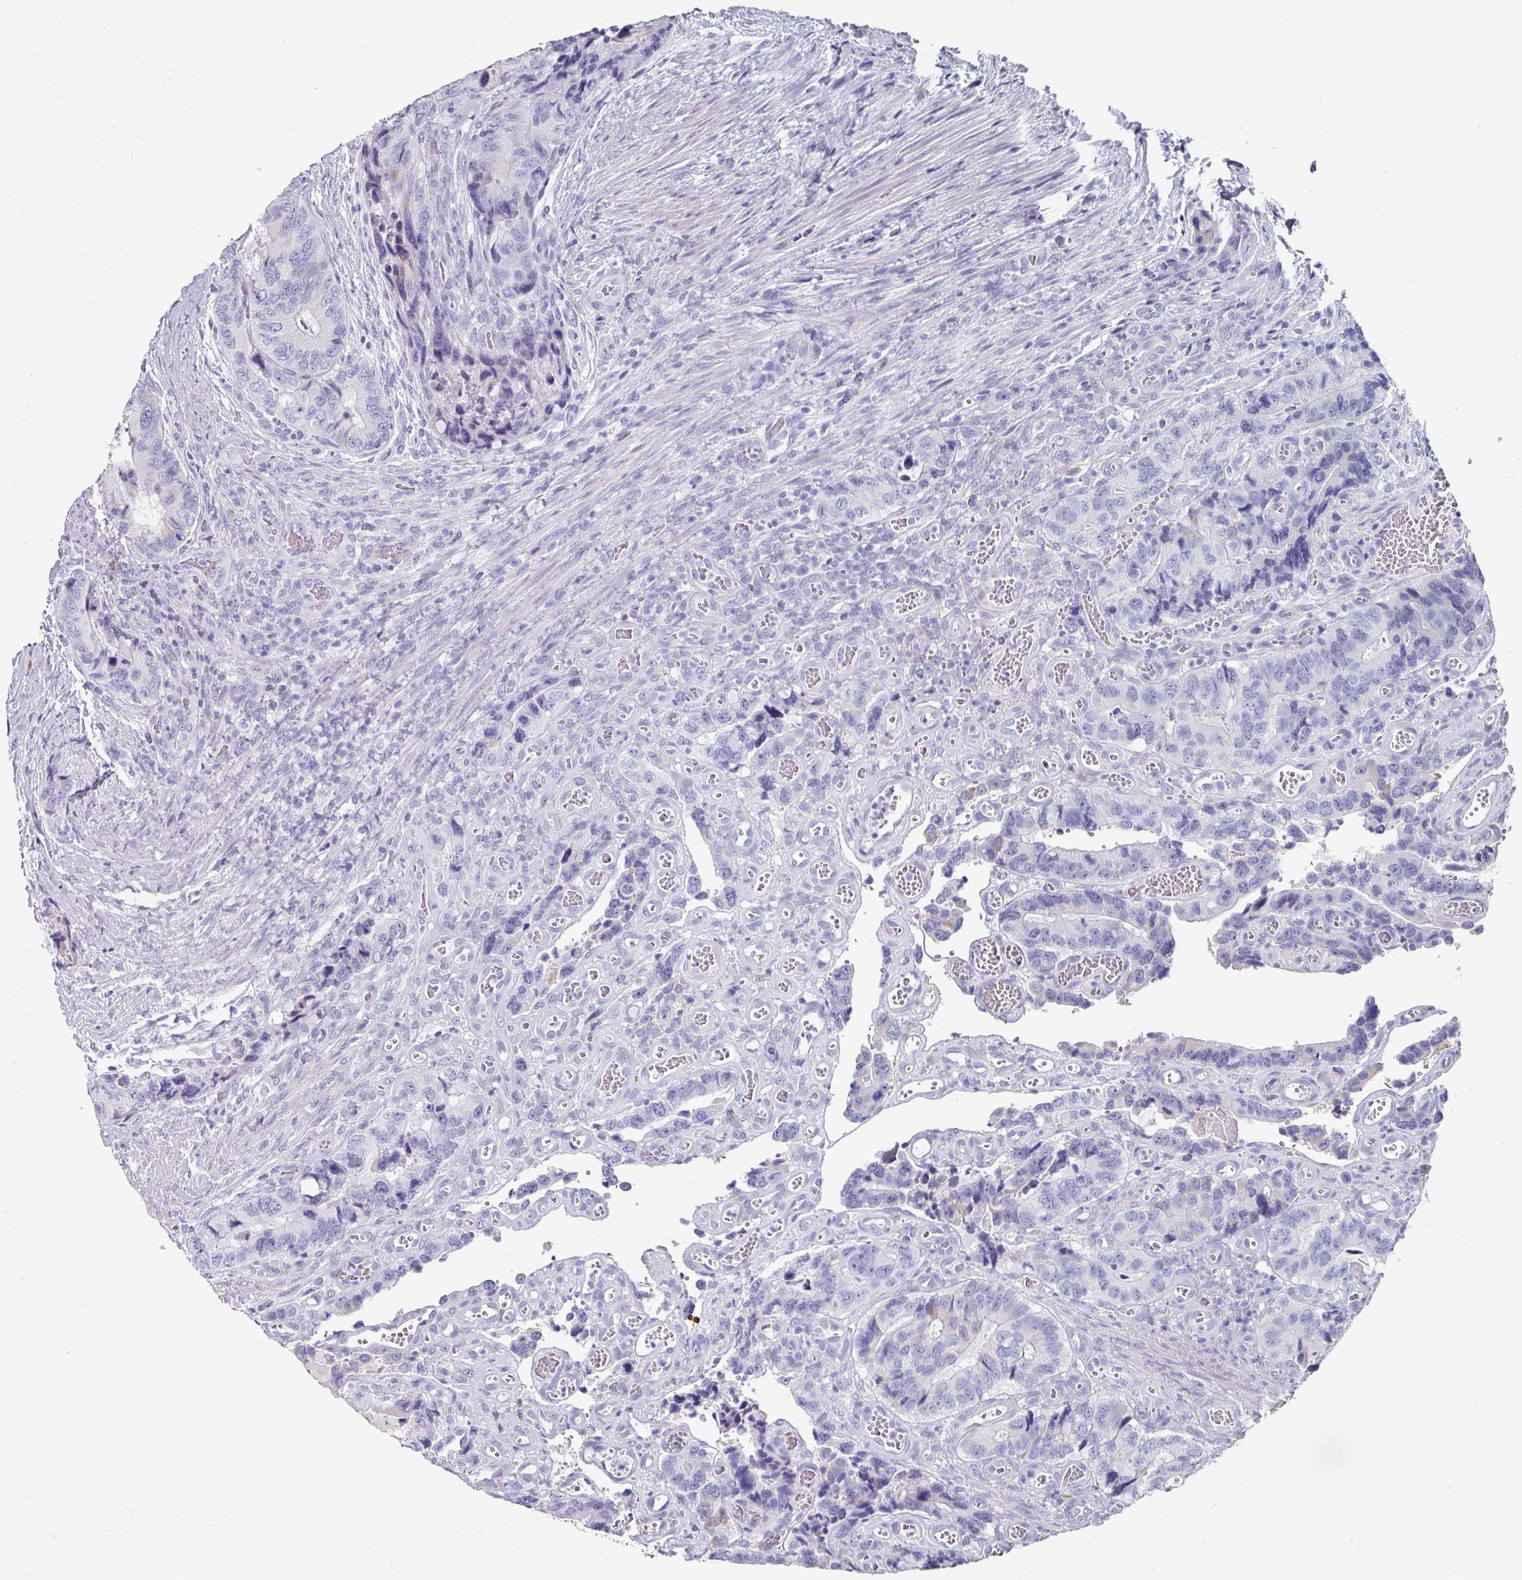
{"staining": {"intensity": "weak", "quantity": "<25%", "location": "cytoplasmic/membranous"}, "tissue": "colorectal cancer", "cell_type": "Tumor cells", "image_type": "cancer", "snomed": [{"axis": "morphology", "description": "Adenocarcinoma, NOS"}, {"axis": "topography", "description": "Colon"}], "caption": "The photomicrograph exhibits no significant expression in tumor cells of adenocarcinoma (colorectal).", "gene": "SETBP1", "patient": {"sex": "male", "age": 84}}